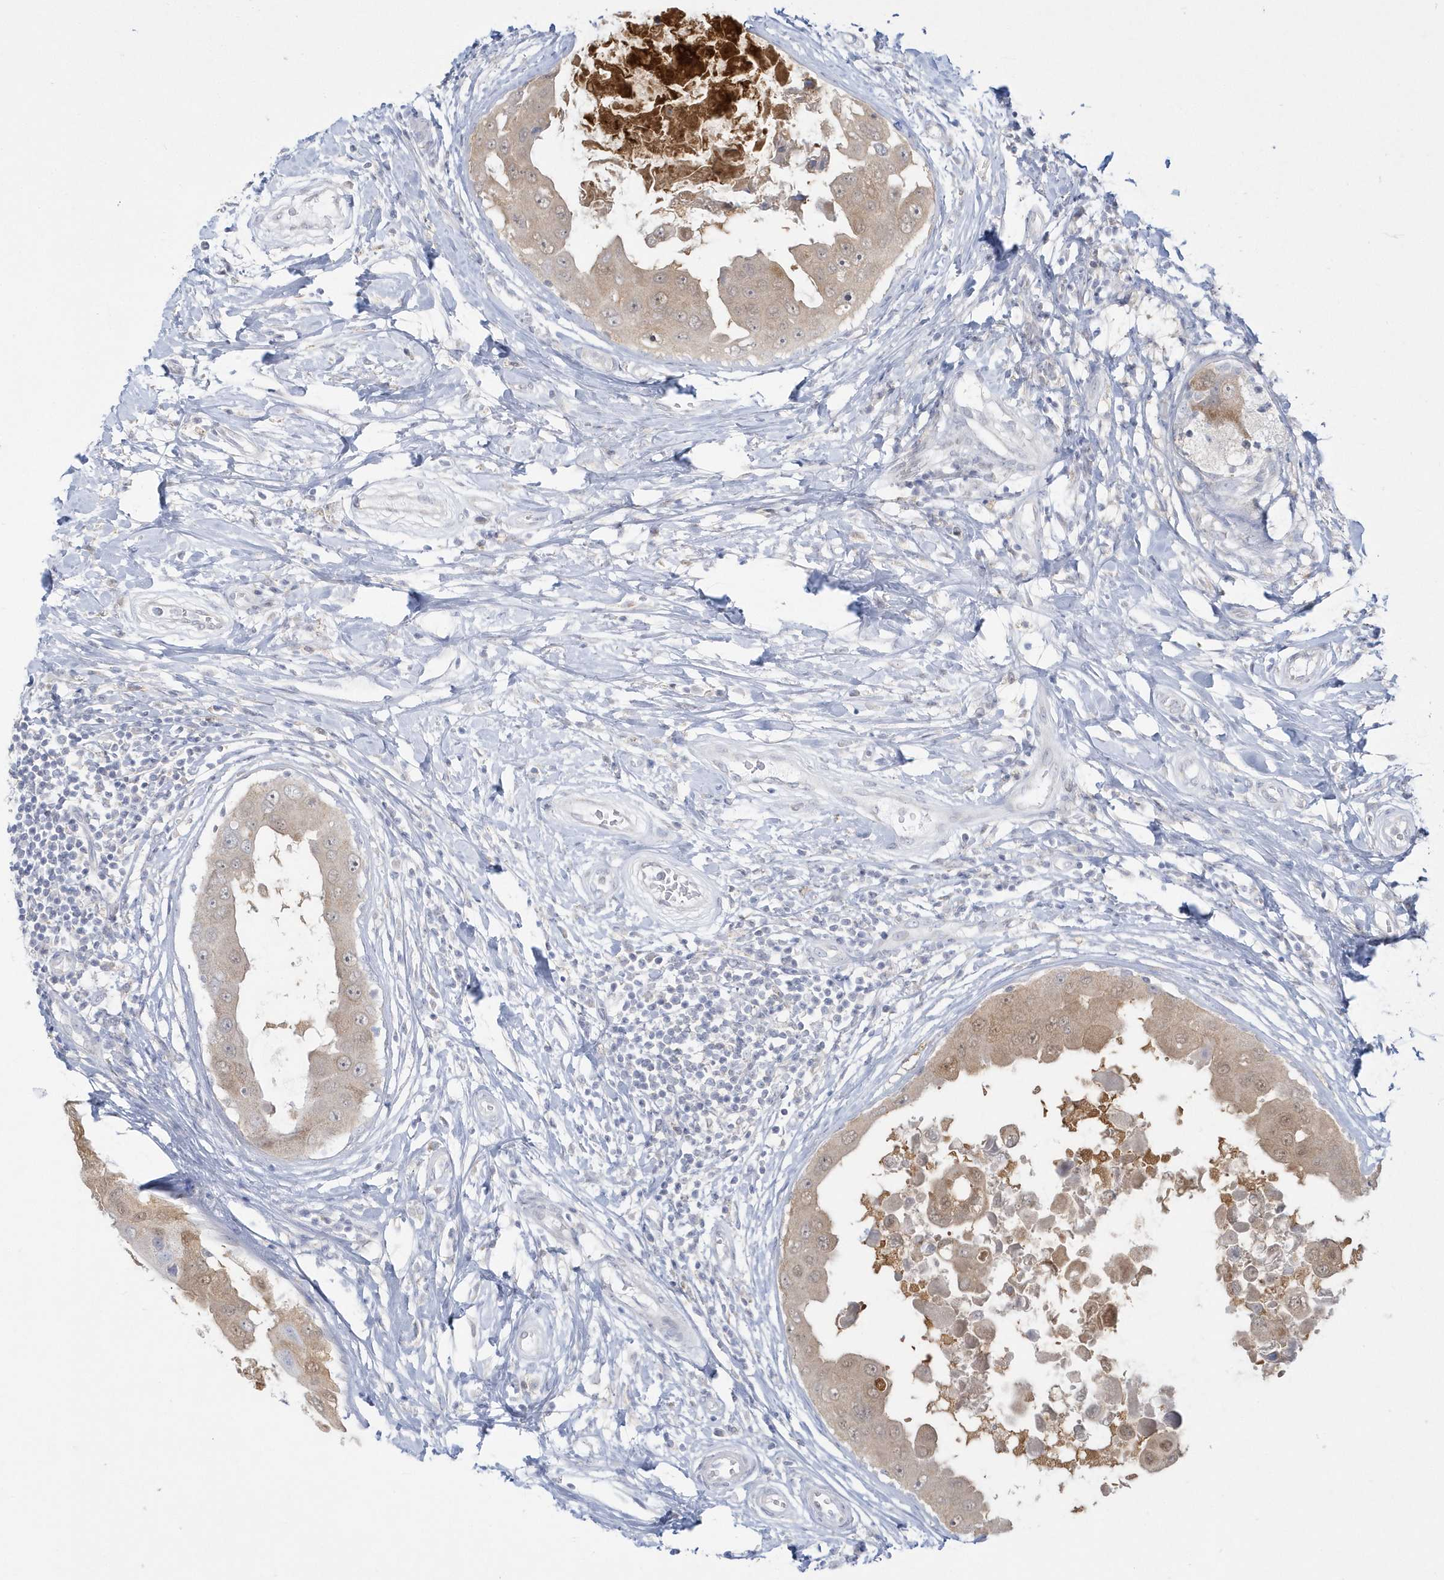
{"staining": {"intensity": "weak", "quantity": "25%-75%", "location": "cytoplasmic/membranous"}, "tissue": "breast cancer", "cell_type": "Tumor cells", "image_type": "cancer", "snomed": [{"axis": "morphology", "description": "Duct carcinoma"}, {"axis": "topography", "description": "Breast"}], "caption": "High-power microscopy captured an immunohistochemistry micrograph of breast infiltrating ductal carcinoma, revealing weak cytoplasmic/membranous positivity in approximately 25%-75% of tumor cells.", "gene": "PCBD1", "patient": {"sex": "female", "age": 27}}